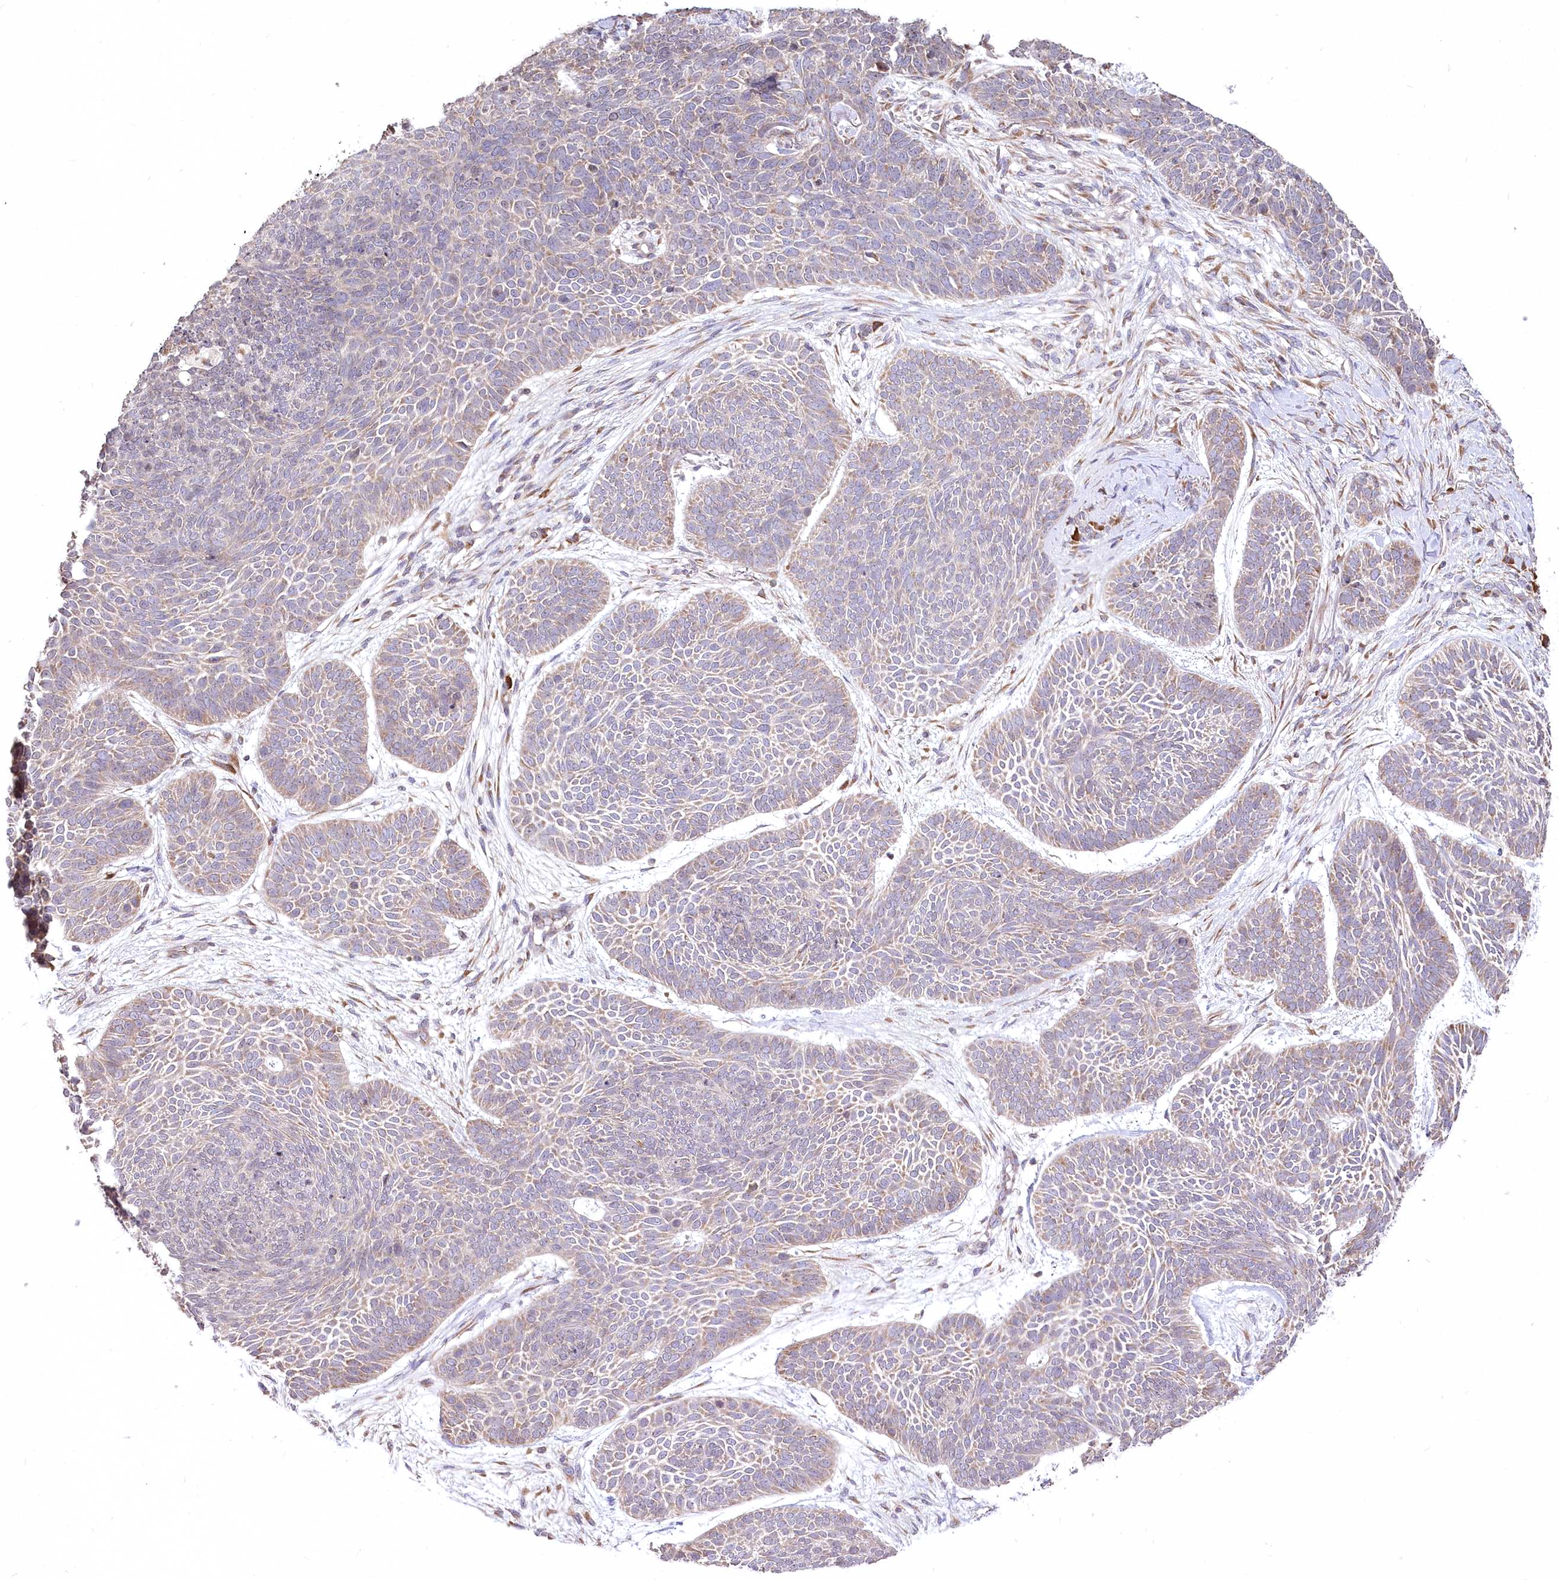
{"staining": {"intensity": "weak", "quantity": "<25%", "location": "cytoplasmic/membranous"}, "tissue": "skin cancer", "cell_type": "Tumor cells", "image_type": "cancer", "snomed": [{"axis": "morphology", "description": "Basal cell carcinoma"}, {"axis": "topography", "description": "Skin"}], "caption": "Immunohistochemical staining of human skin basal cell carcinoma demonstrates no significant expression in tumor cells.", "gene": "STT3B", "patient": {"sex": "male", "age": 85}}